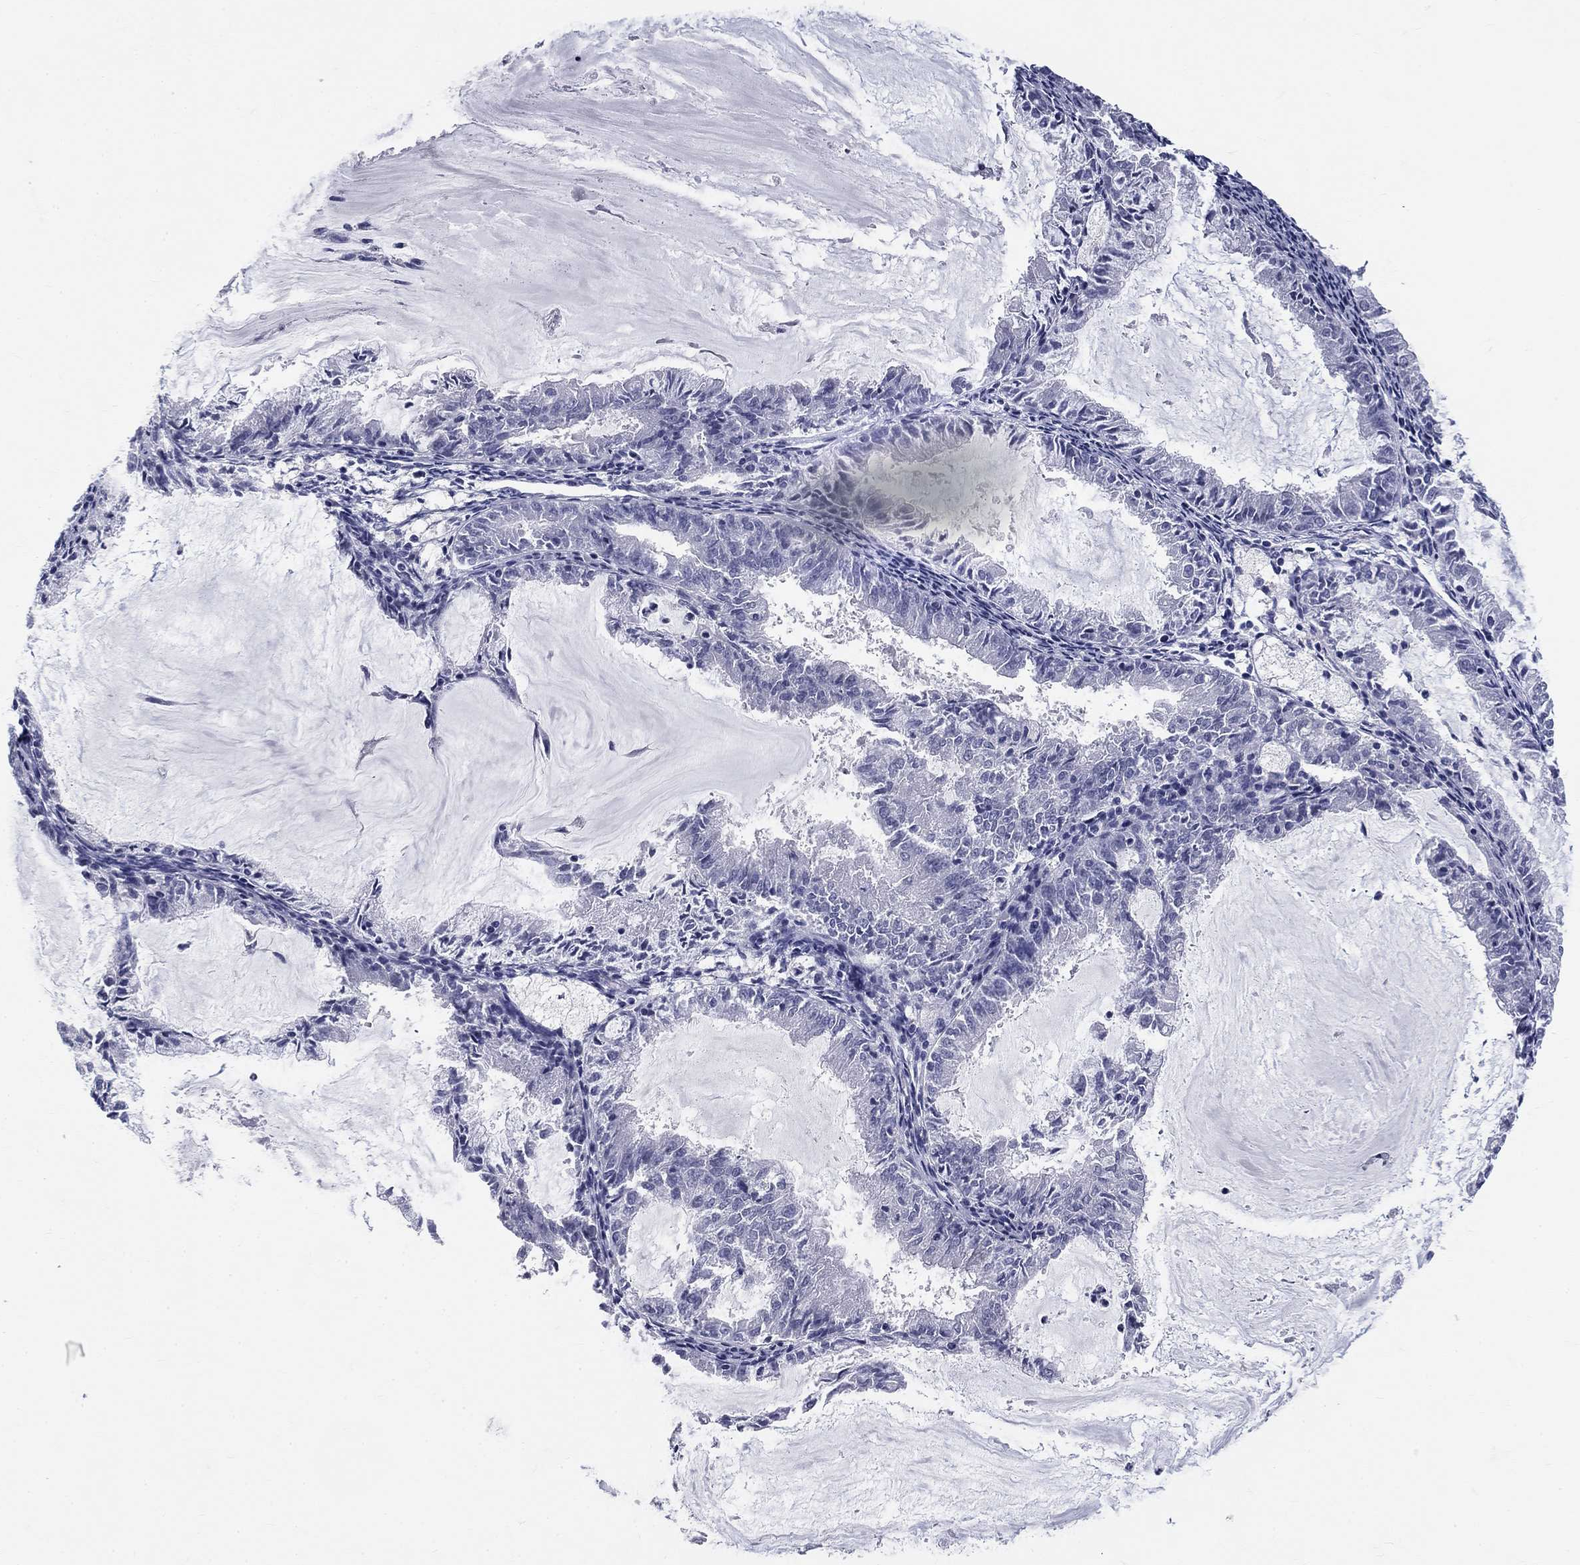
{"staining": {"intensity": "negative", "quantity": "none", "location": "none"}, "tissue": "endometrial cancer", "cell_type": "Tumor cells", "image_type": "cancer", "snomed": [{"axis": "morphology", "description": "Adenocarcinoma, NOS"}, {"axis": "topography", "description": "Endometrium"}], "caption": "A high-resolution image shows IHC staining of adenocarcinoma (endometrial), which demonstrates no significant positivity in tumor cells. Nuclei are stained in blue.", "gene": "ELAVL4", "patient": {"sex": "female", "age": 57}}